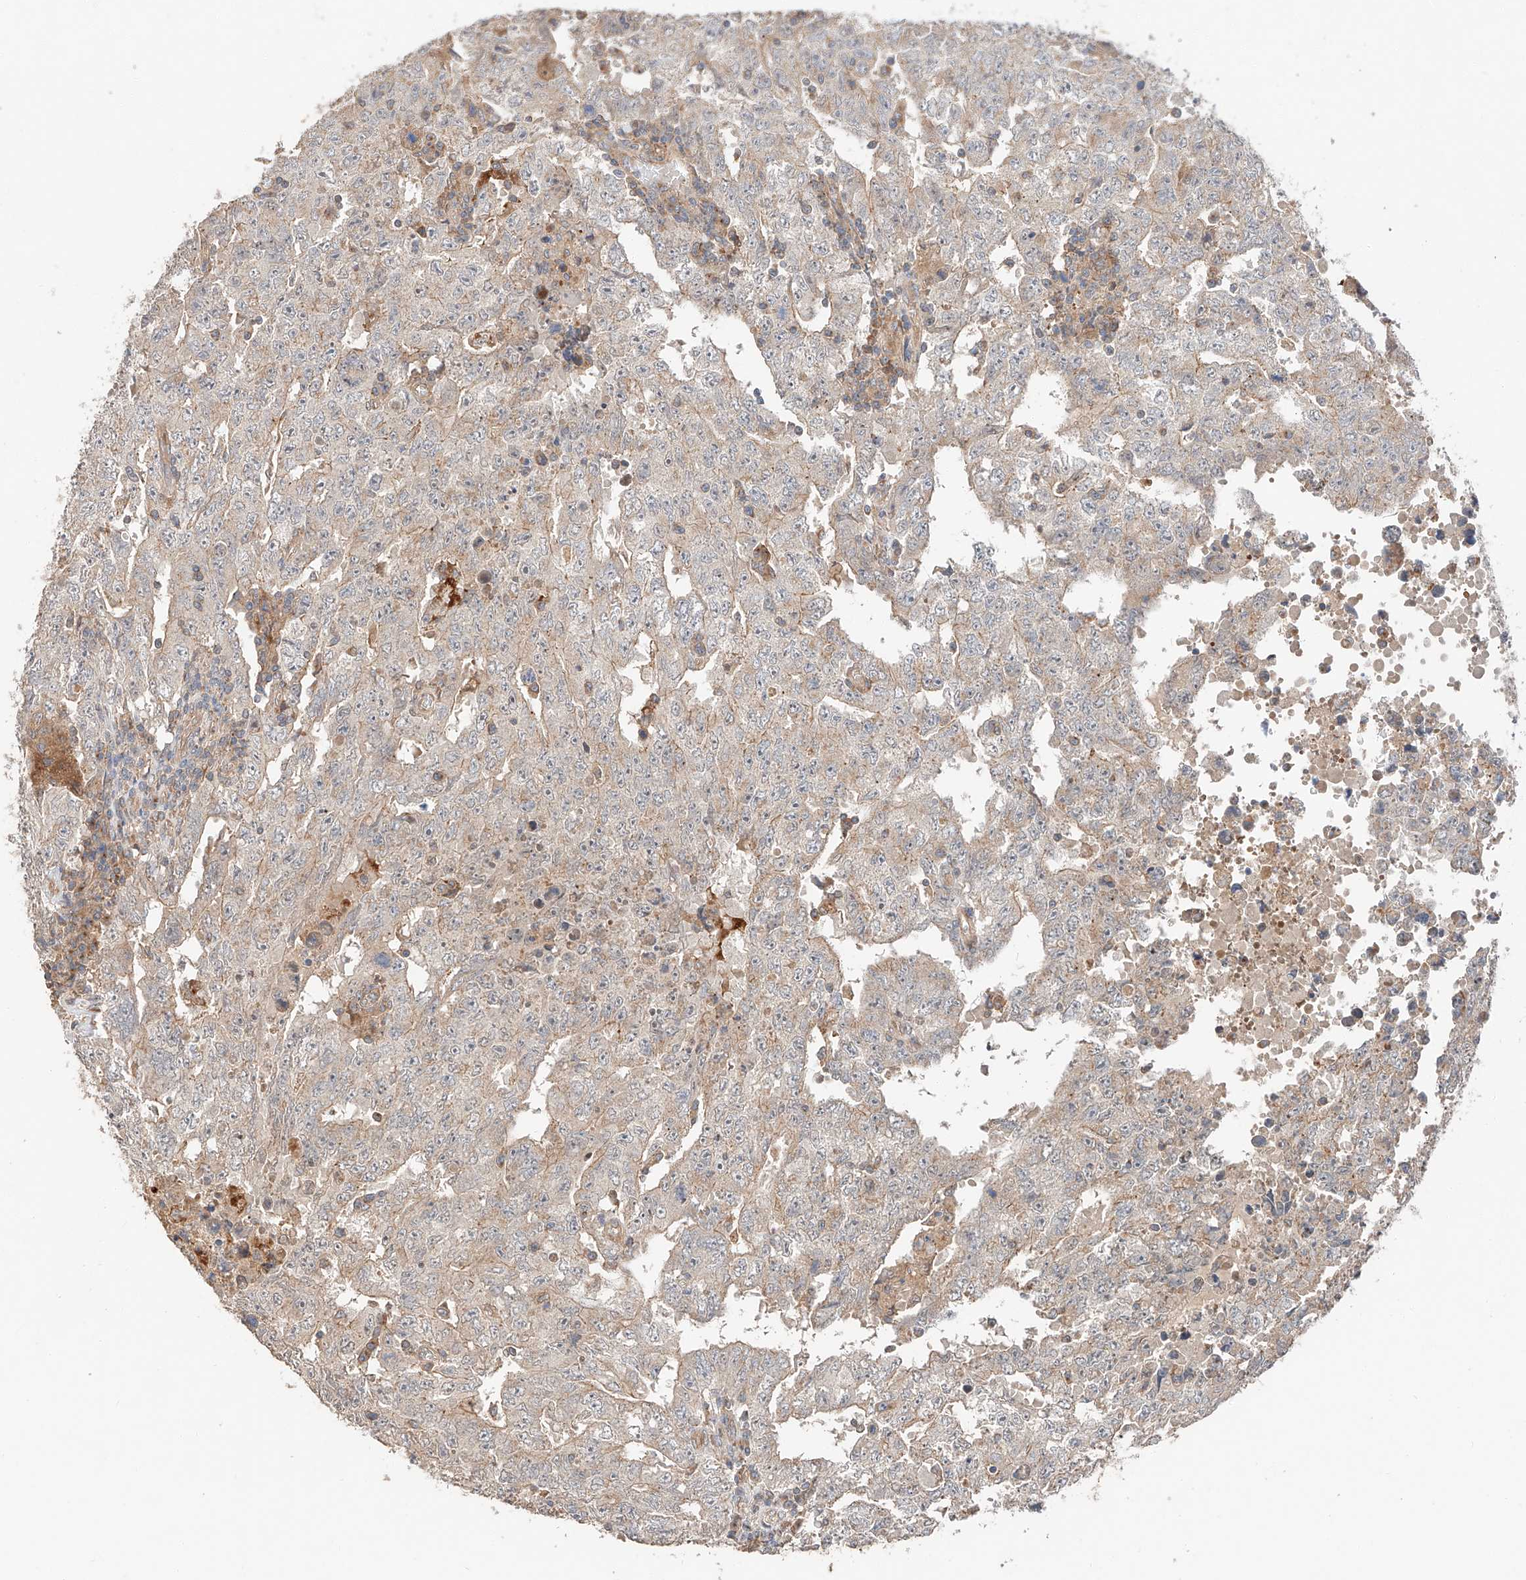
{"staining": {"intensity": "weak", "quantity": "25%-75%", "location": "cytoplasmic/membranous"}, "tissue": "testis cancer", "cell_type": "Tumor cells", "image_type": "cancer", "snomed": [{"axis": "morphology", "description": "Carcinoma, Embryonal, NOS"}, {"axis": "topography", "description": "Testis"}], "caption": "Embryonal carcinoma (testis) stained for a protein exhibits weak cytoplasmic/membranous positivity in tumor cells. The staining was performed using DAB, with brown indicating positive protein expression. Nuclei are stained blue with hematoxylin.", "gene": "XPNPEP1", "patient": {"sex": "male", "age": 26}}